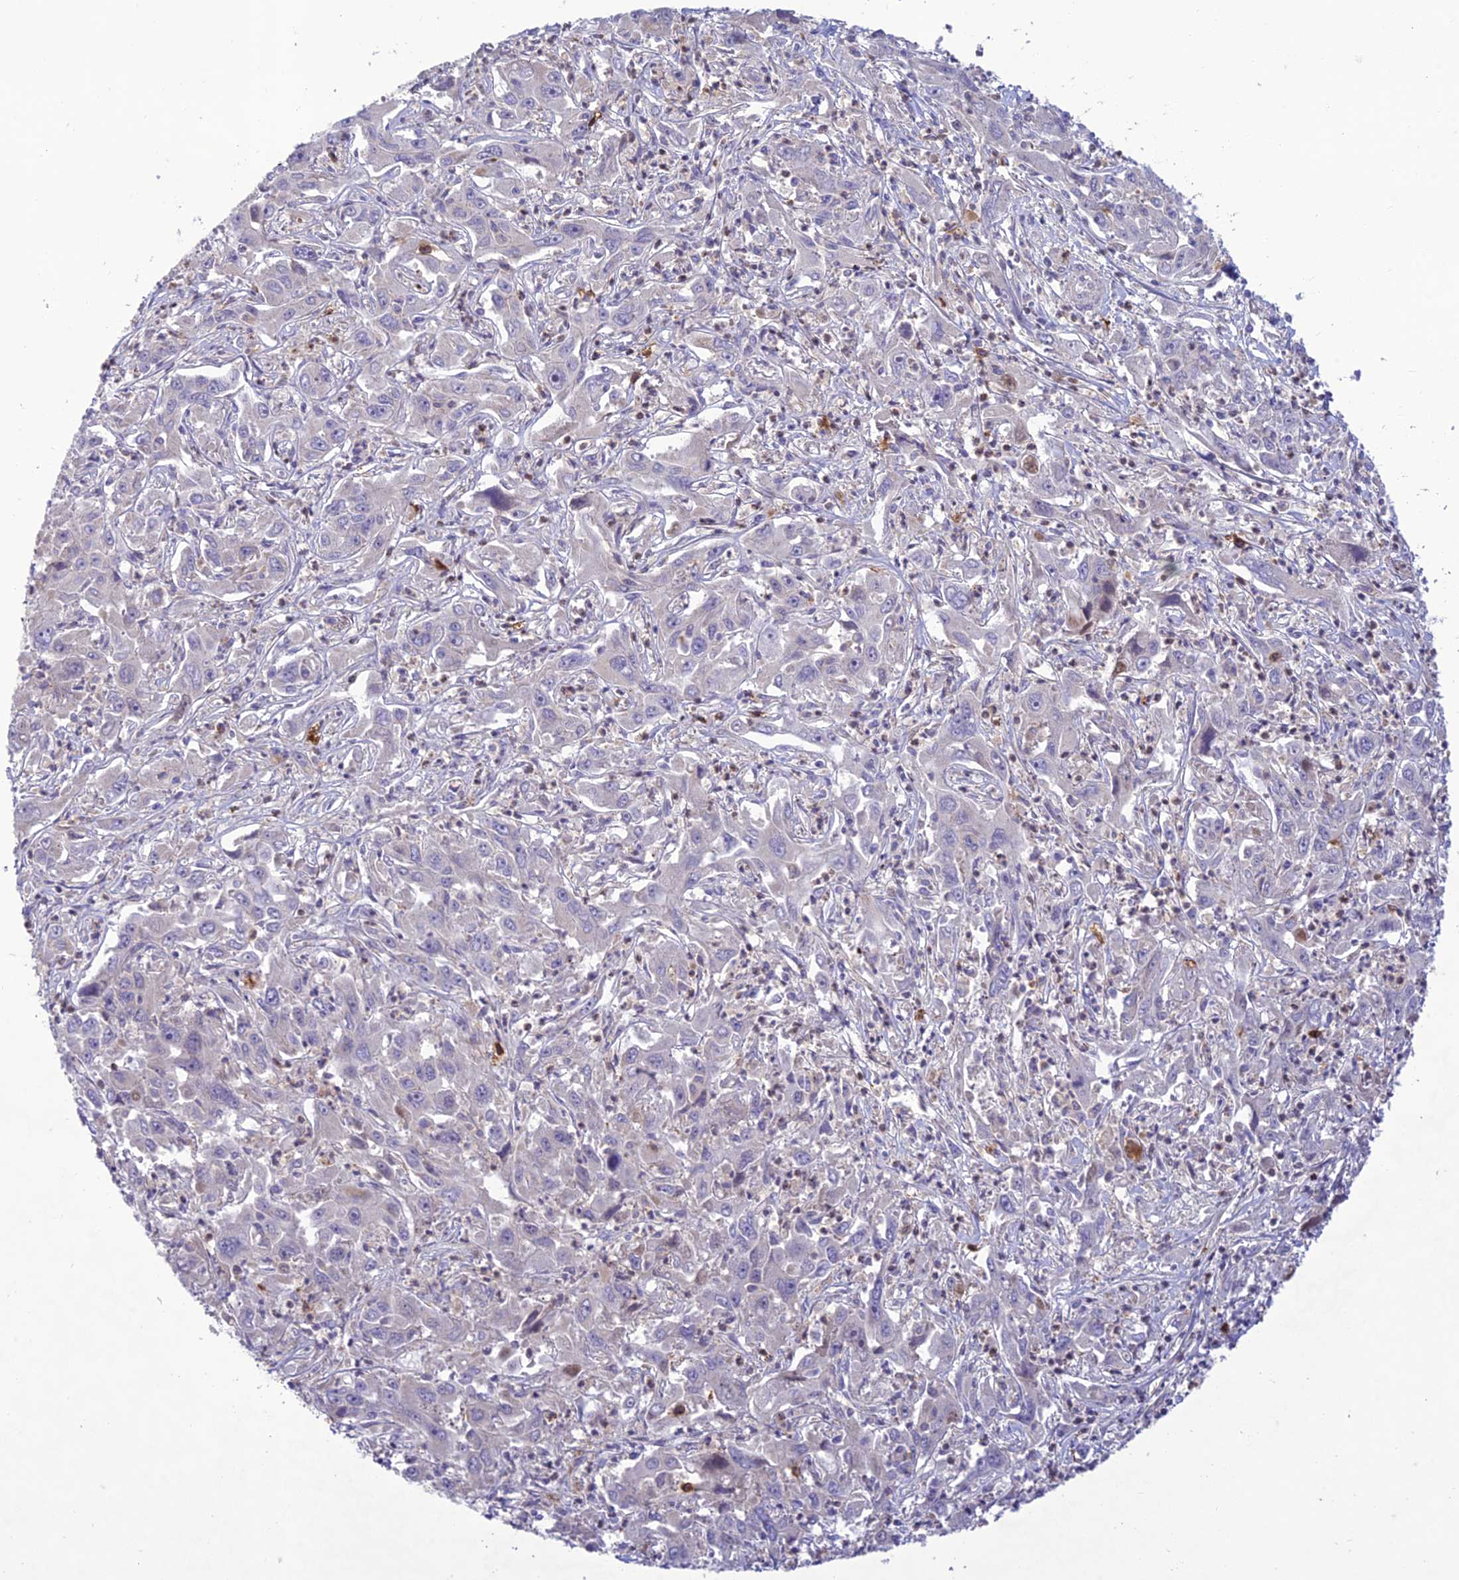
{"staining": {"intensity": "negative", "quantity": "none", "location": "none"}, "tissue": "liver cancer", "cell_type": "Tumor cells", "image_type": "cancer", "snomed": [{"axis": "morphology", "description": "Carcinoma, Hepatocellular, NOS"}, {"axis": "topography", "description": "Liver"}], "caption": "DAB immunohistochemical staining of liver cancer (hepatocellular carcinoma) displays no significant staining in tumor cells.", "gene": "ITGAE", "patient": {"sex": "male", "age": 63}}